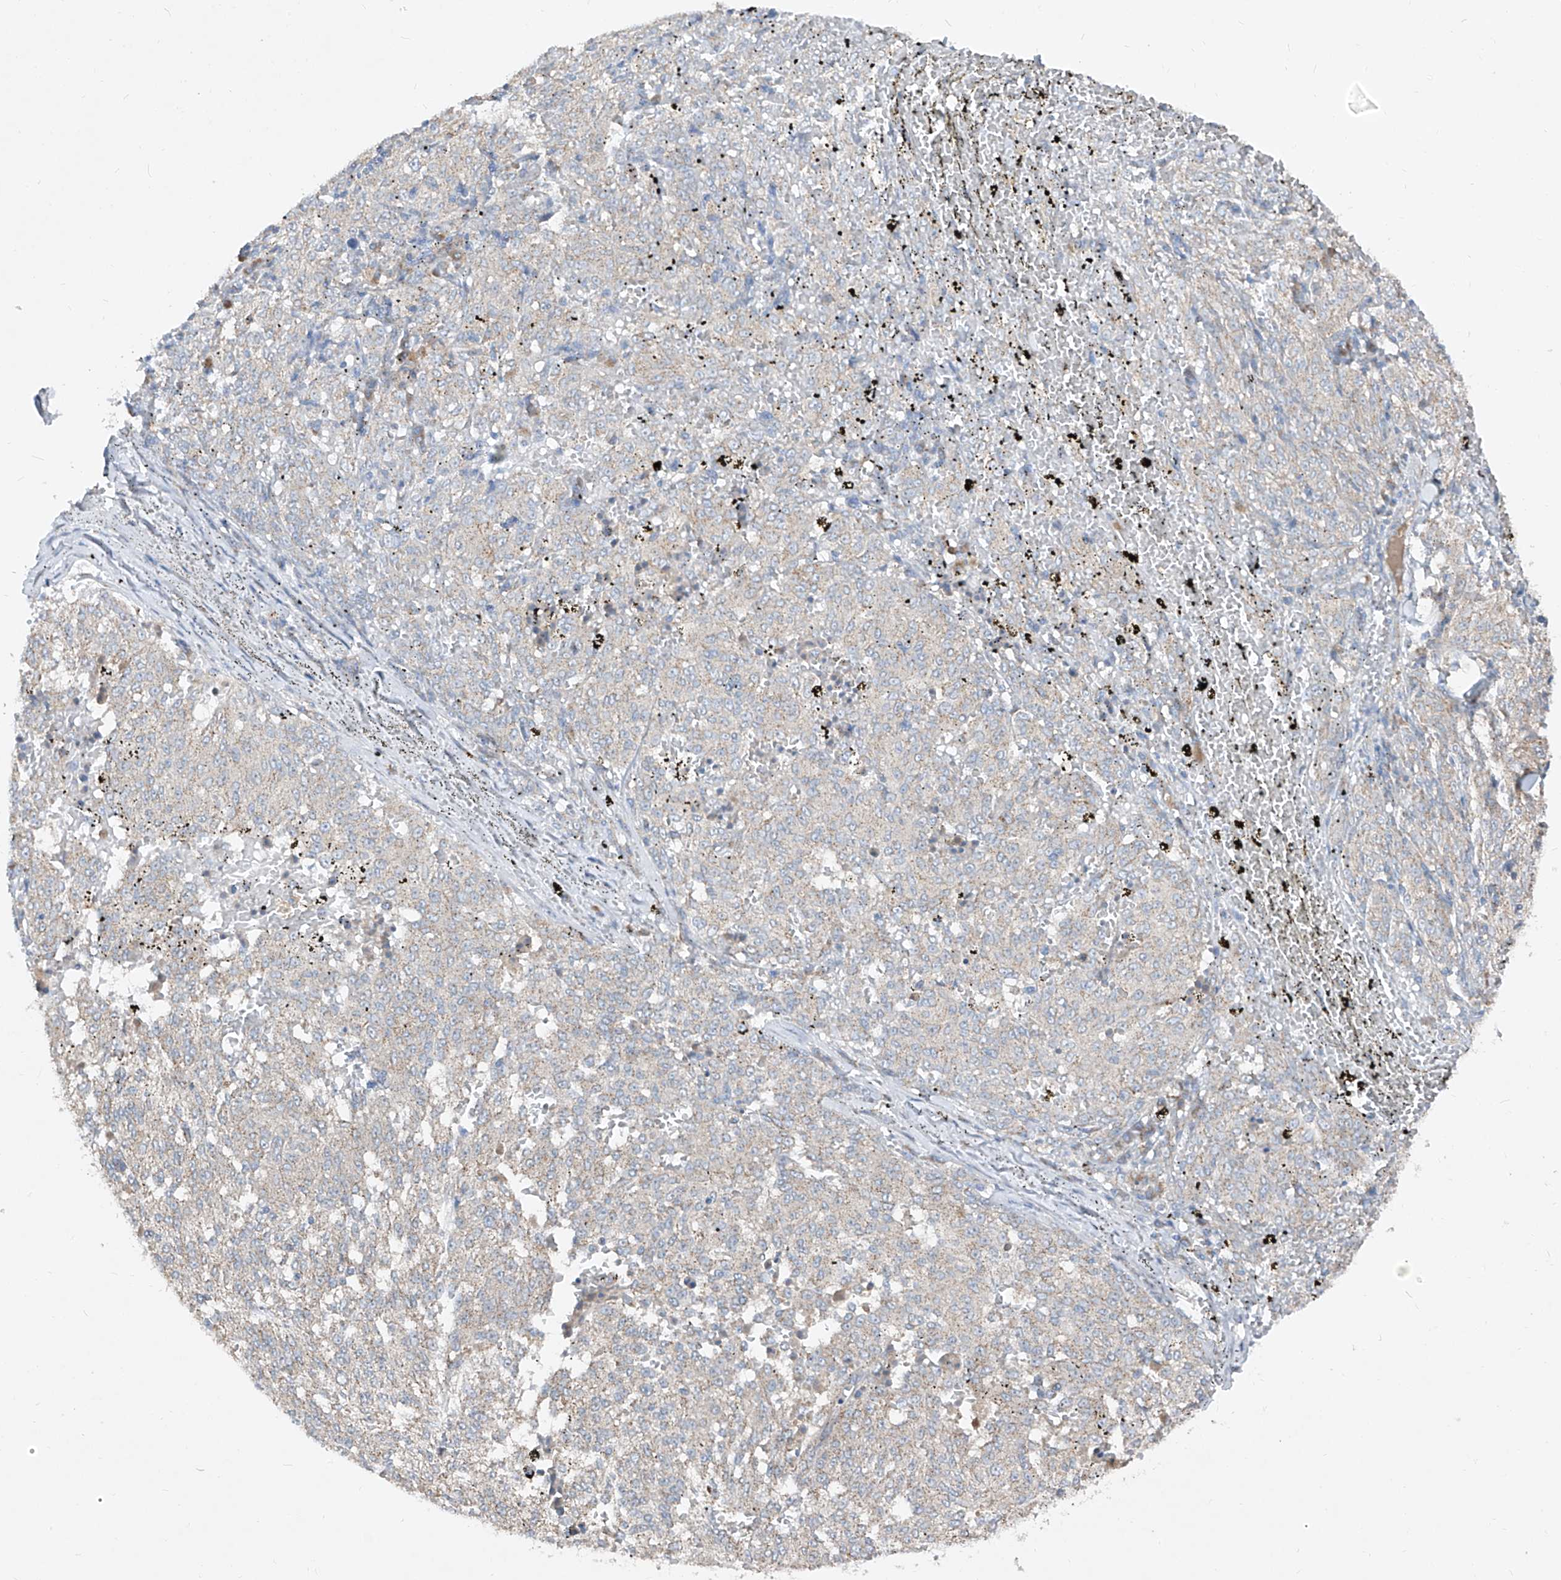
{"staining": {"intensity": "negative", "quantity": "none", "location": "none"}, "tissue": "melanoma", "cell_type": "Tumor cells", "image_type": "cancer", "snomed": [{"axis": "morphology", "description": "Malignant melanoma, NOS"}, {"axis": "topography", "description": "Skin"}], "caption": "Immunohistochemistry of malignant melanoma reveals no staining in tumor cells. (IHC, brightfield microscopy, high magnification).", "gene": "ABCD3", "patient": {"sex": "female", "age": 72}}